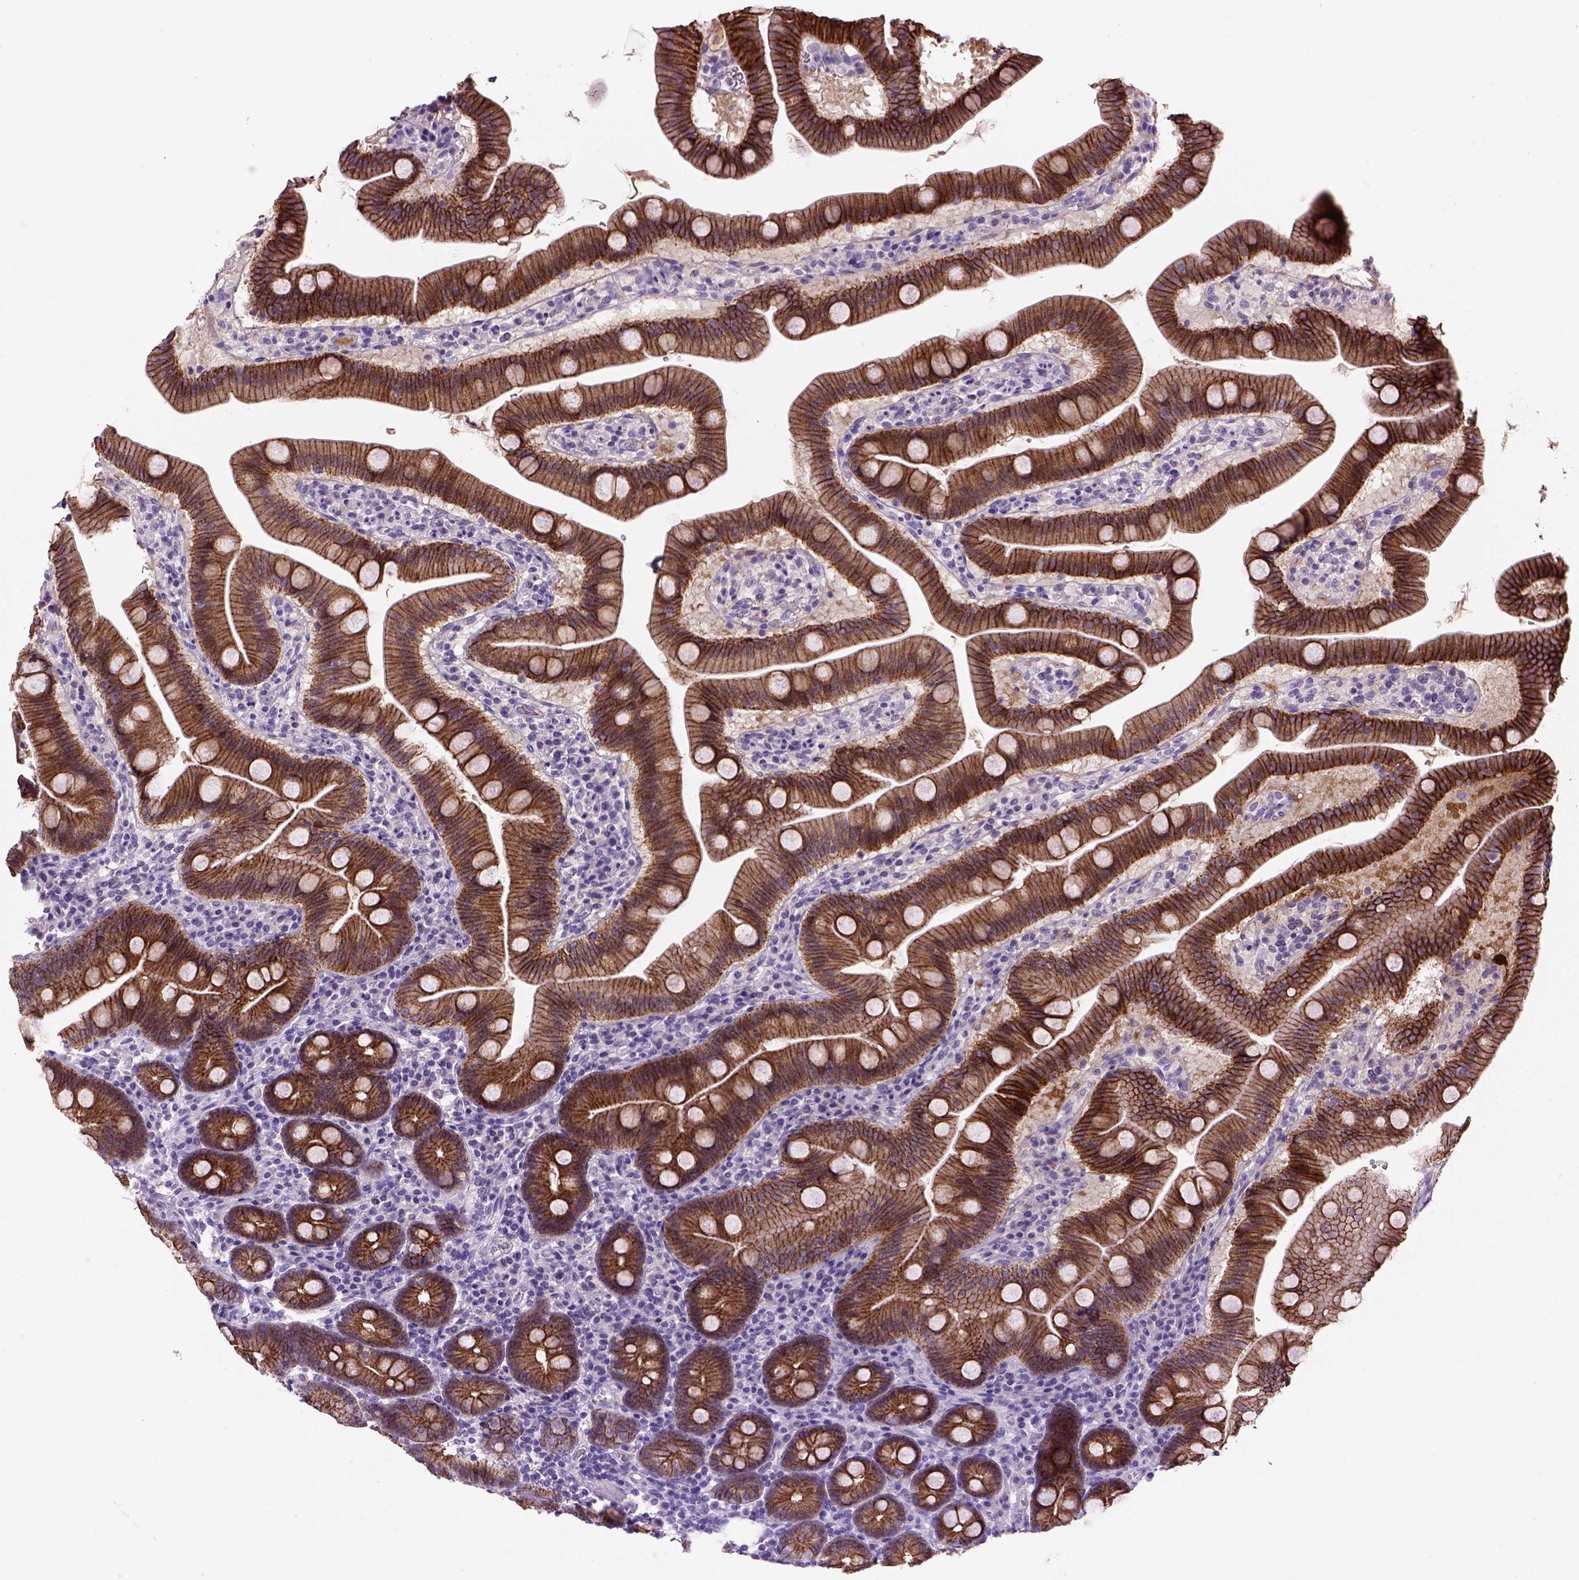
{"staining": {"intensity": "strong", "quantity": ">75%", "location": "cytoplasmic/membranous"}, "tissue": "duodenum", "cell_type": "Glandular cells", "image_type": "normal", "snomed": [{"axis": "morphology", "description": "Normal tissue, NOS"}, {"axis": "topography", "description": "Duodenum"}], "caption": "This is a photomicrograph of IHC staining of normal duodenum, which shows strong staining in the cytoplasmic/membranous of glandular cells.", "gene": "CDH1", "patient": {"sex": "male", "age": 59}}